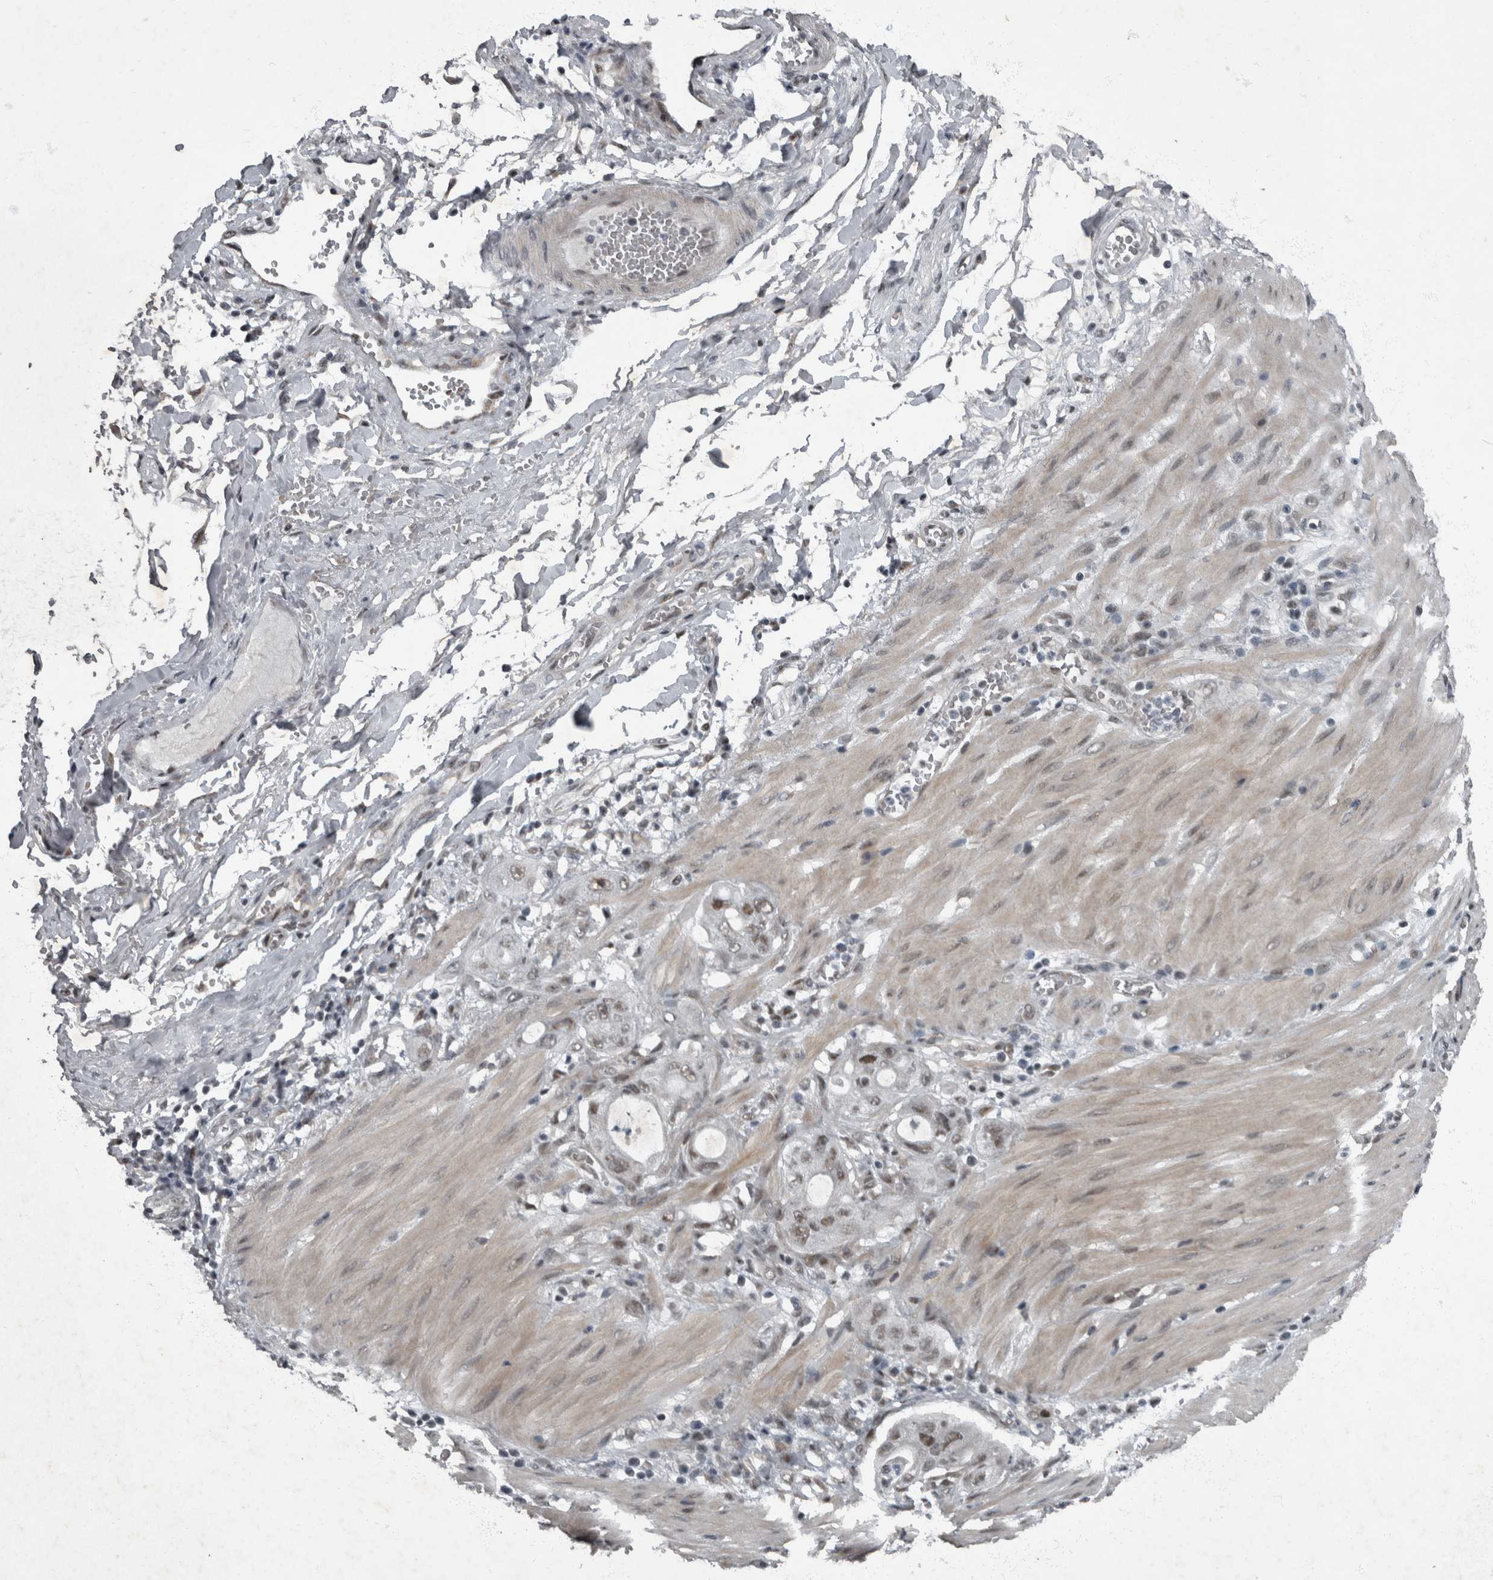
{"staining": {"intensity": "weak", "quantity": ">75%", "location": "nuclear"}, "tissue": "stomach cancer", "cell_type": "Tumor cells", "image_type": "cancer", "snomed": [{"axis": "morphology", "description": "Adenocarcinoma, NOS"}, {"axis": "topography", "description": "Stomach"}, {"axis": "topography", "description": "Stomach, lower"}], "caption": "Tumor cells reveal weak nuclear positivity in about >75% of cells in stomach cancer (adenocarcinoma). The staining is performed using DAB brown chromogen to label protein expression. The nuclei are counter-stained blue using hematoxylin.", "gene": "WDR33", "patient": {"sex": "female", "age": 48}}